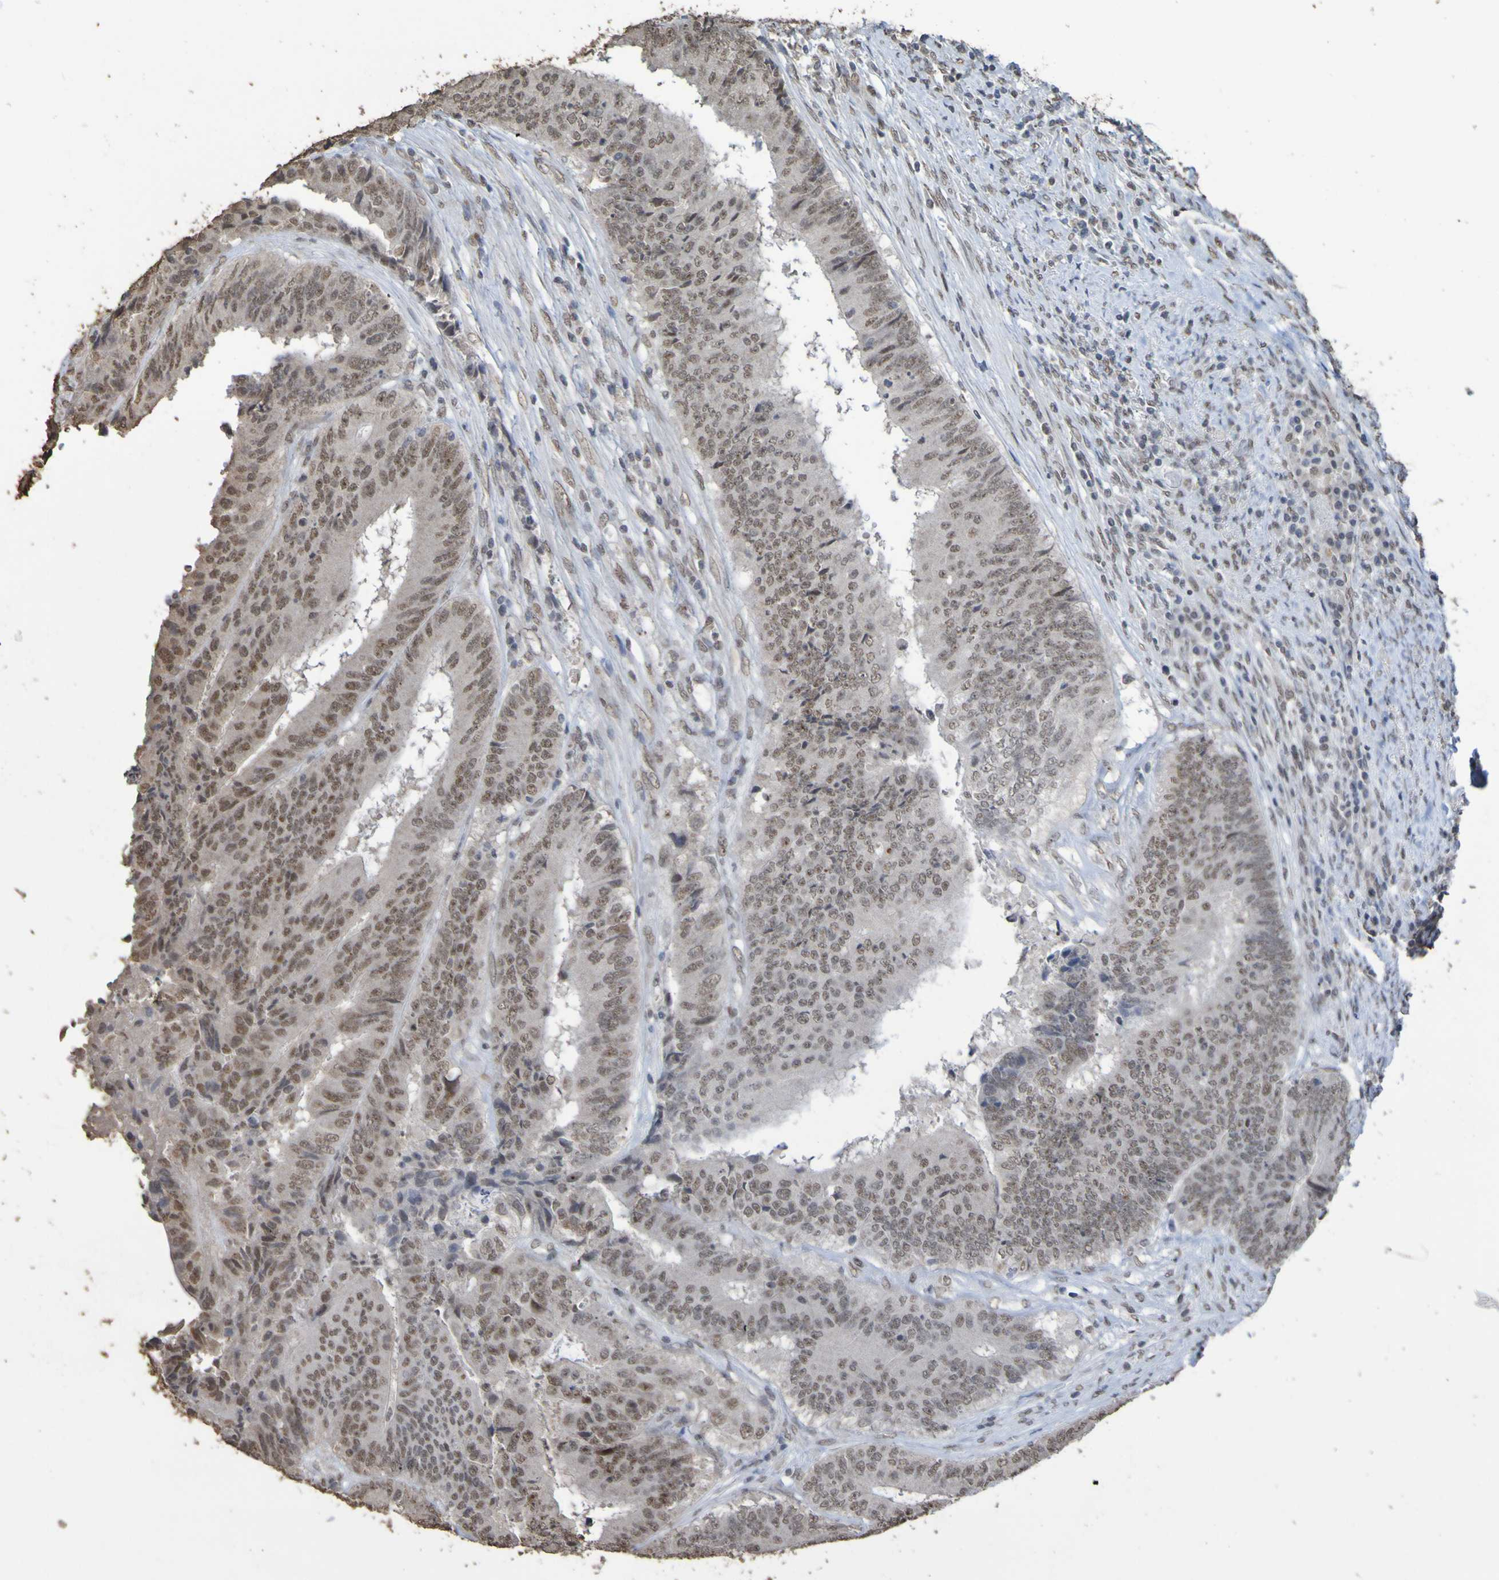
{"staining": {"intensity": "weak", "quantity": ">75%", "location": "nuclear"}, "tissue": "colorectal cancer", "cell_type": "Tumor cells", "image_type": "cancer", "snomed": [{"axis": "morphology", "description": "Adenocarcinoma, NOS"}, {"axis": "topography", "description": "Rectum"}], "caption": "IHC histopathology image of human colorectal cancer (adenocarcinoma) stained for a protein (brown), which exhibits low levels of weak nuclear staining in about >75% of tumor cells.", "gene": "ALKBH2", "patient": {"sex": "male", "age": 72}}